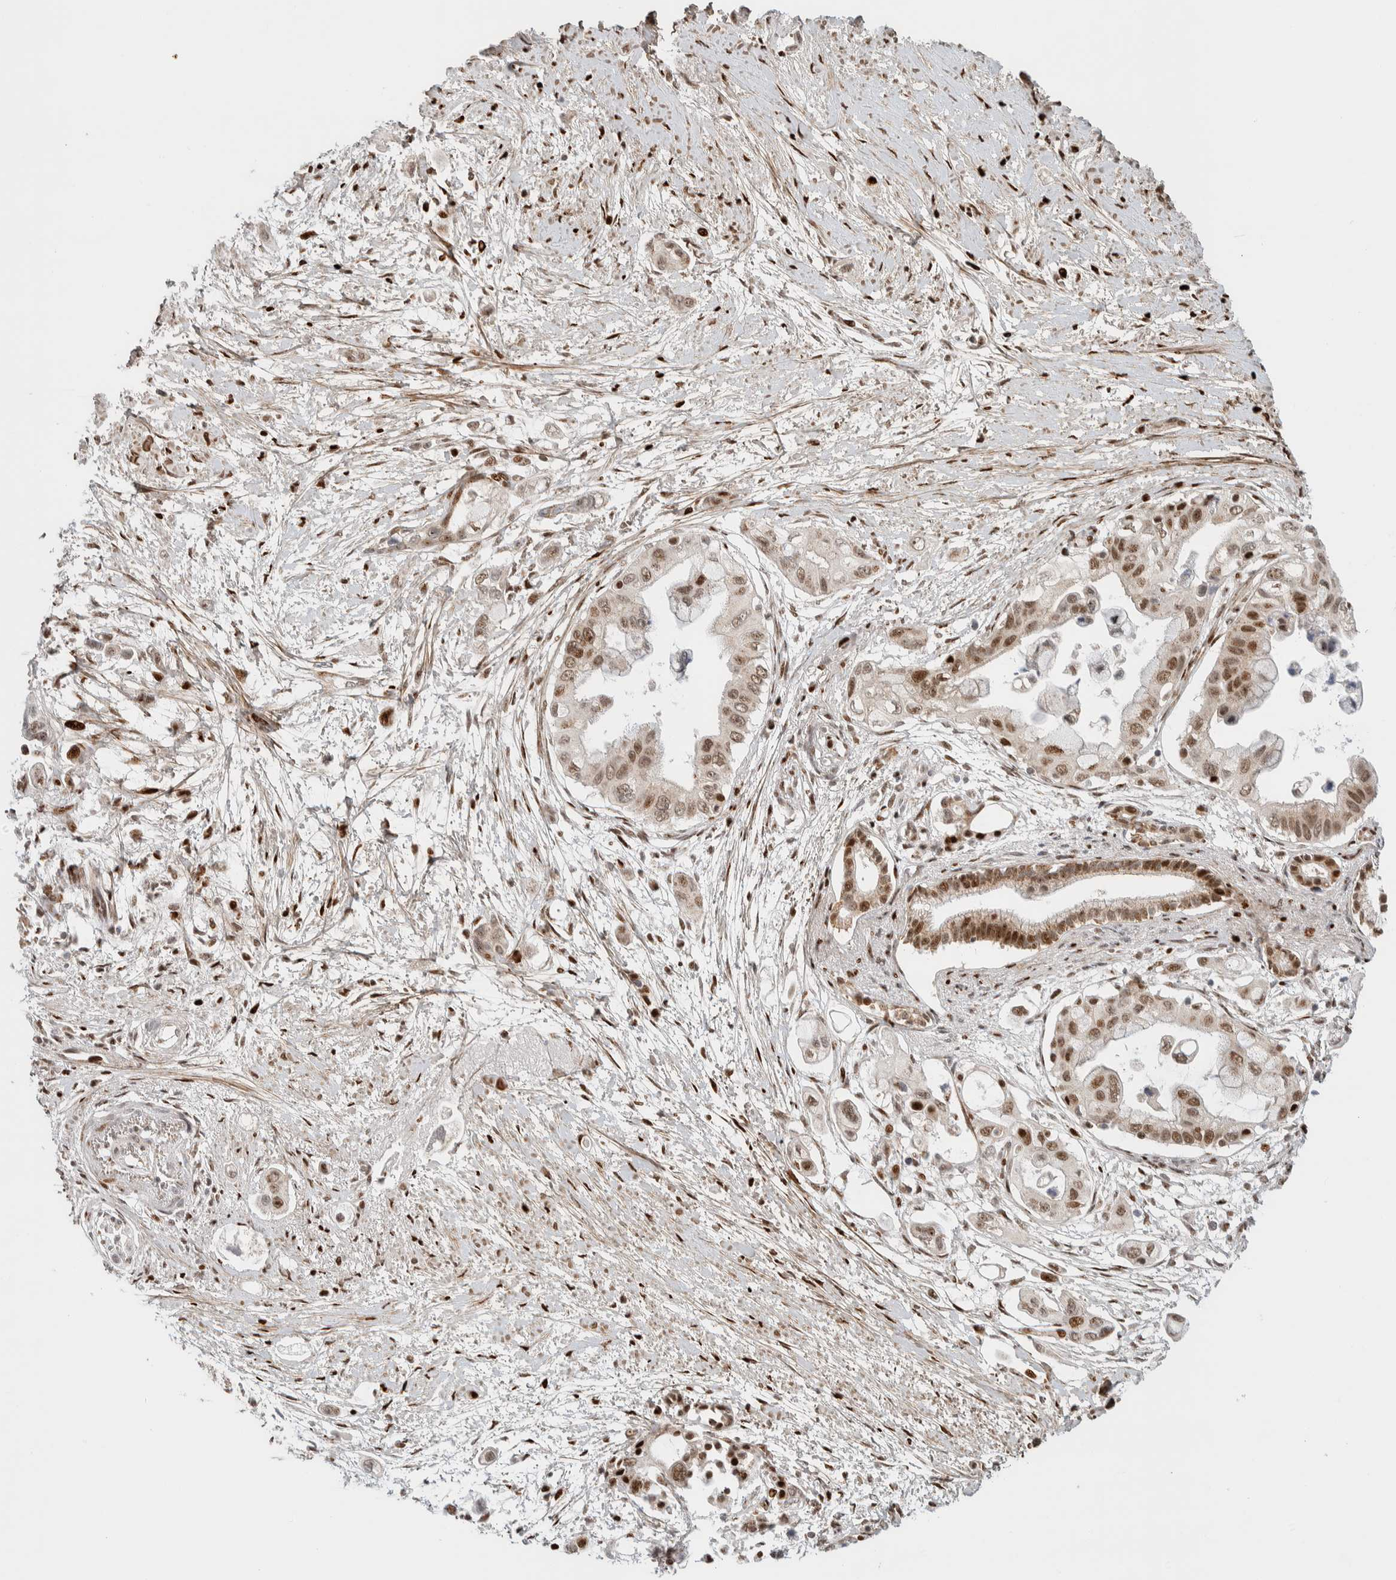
{"staining": {"intensity": "moderate", "quantity": ">75%", "location": "nuclear"}, "tissue": "pancreatic cancer", "cell_type": "Tumor cells", "image_type": "cancer", "snomed": [{"axis": "morphology", "description": "Adenocarcinoma, NOS"}, {"axis": "topography", "description": "Pancreas"}], "caption": "Immunohistochemical staining of human pancreatic adenocarcinoma demonstrates medium levels of moderate nuclear expression in approximately >75% of tumor cells. (brown staining indicates protein expression, while blue staining denotes nuclei).", "gene": "TSPAN32", "patient": {"sex": "male", "age": 59}}